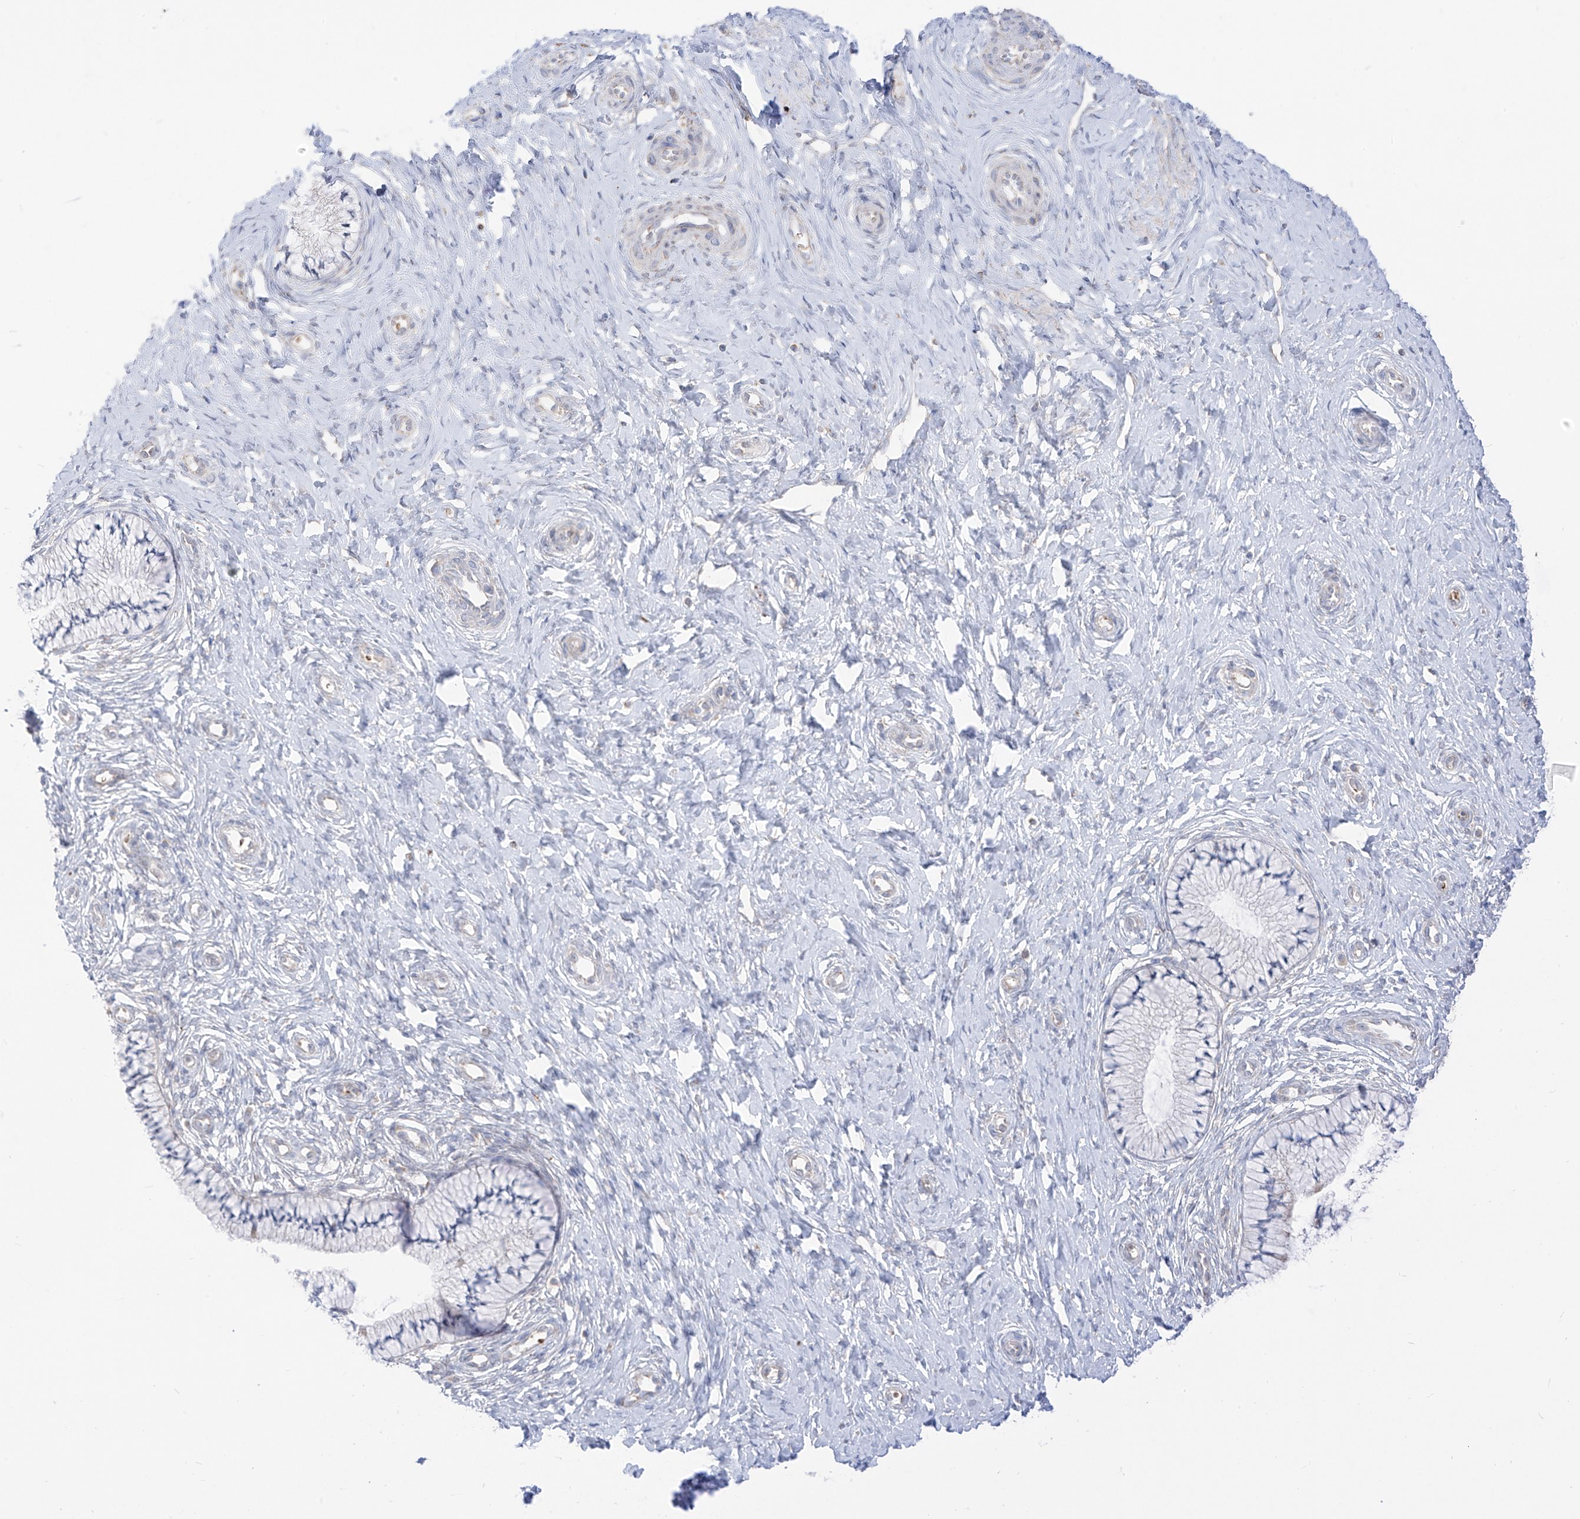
{"staining": {"intensity": "negative", "quantity": "none", "location": "none"}, "tissue": "cervix", "cell_type": "Glandular cells", "image_type": "normal", "snomed": [{"axis": "morphology", "description": "Normal tissue, NOS"}, {"axis": "topography", "description": "Cervix"}], "caption": "This is an immunohistochemistry (IHC) photomicrograph of unremarkable cervix. There is no staining in glandular cells.", "gene": "ARHGEF40", "patient": {"sex": "female", "age": 36}}